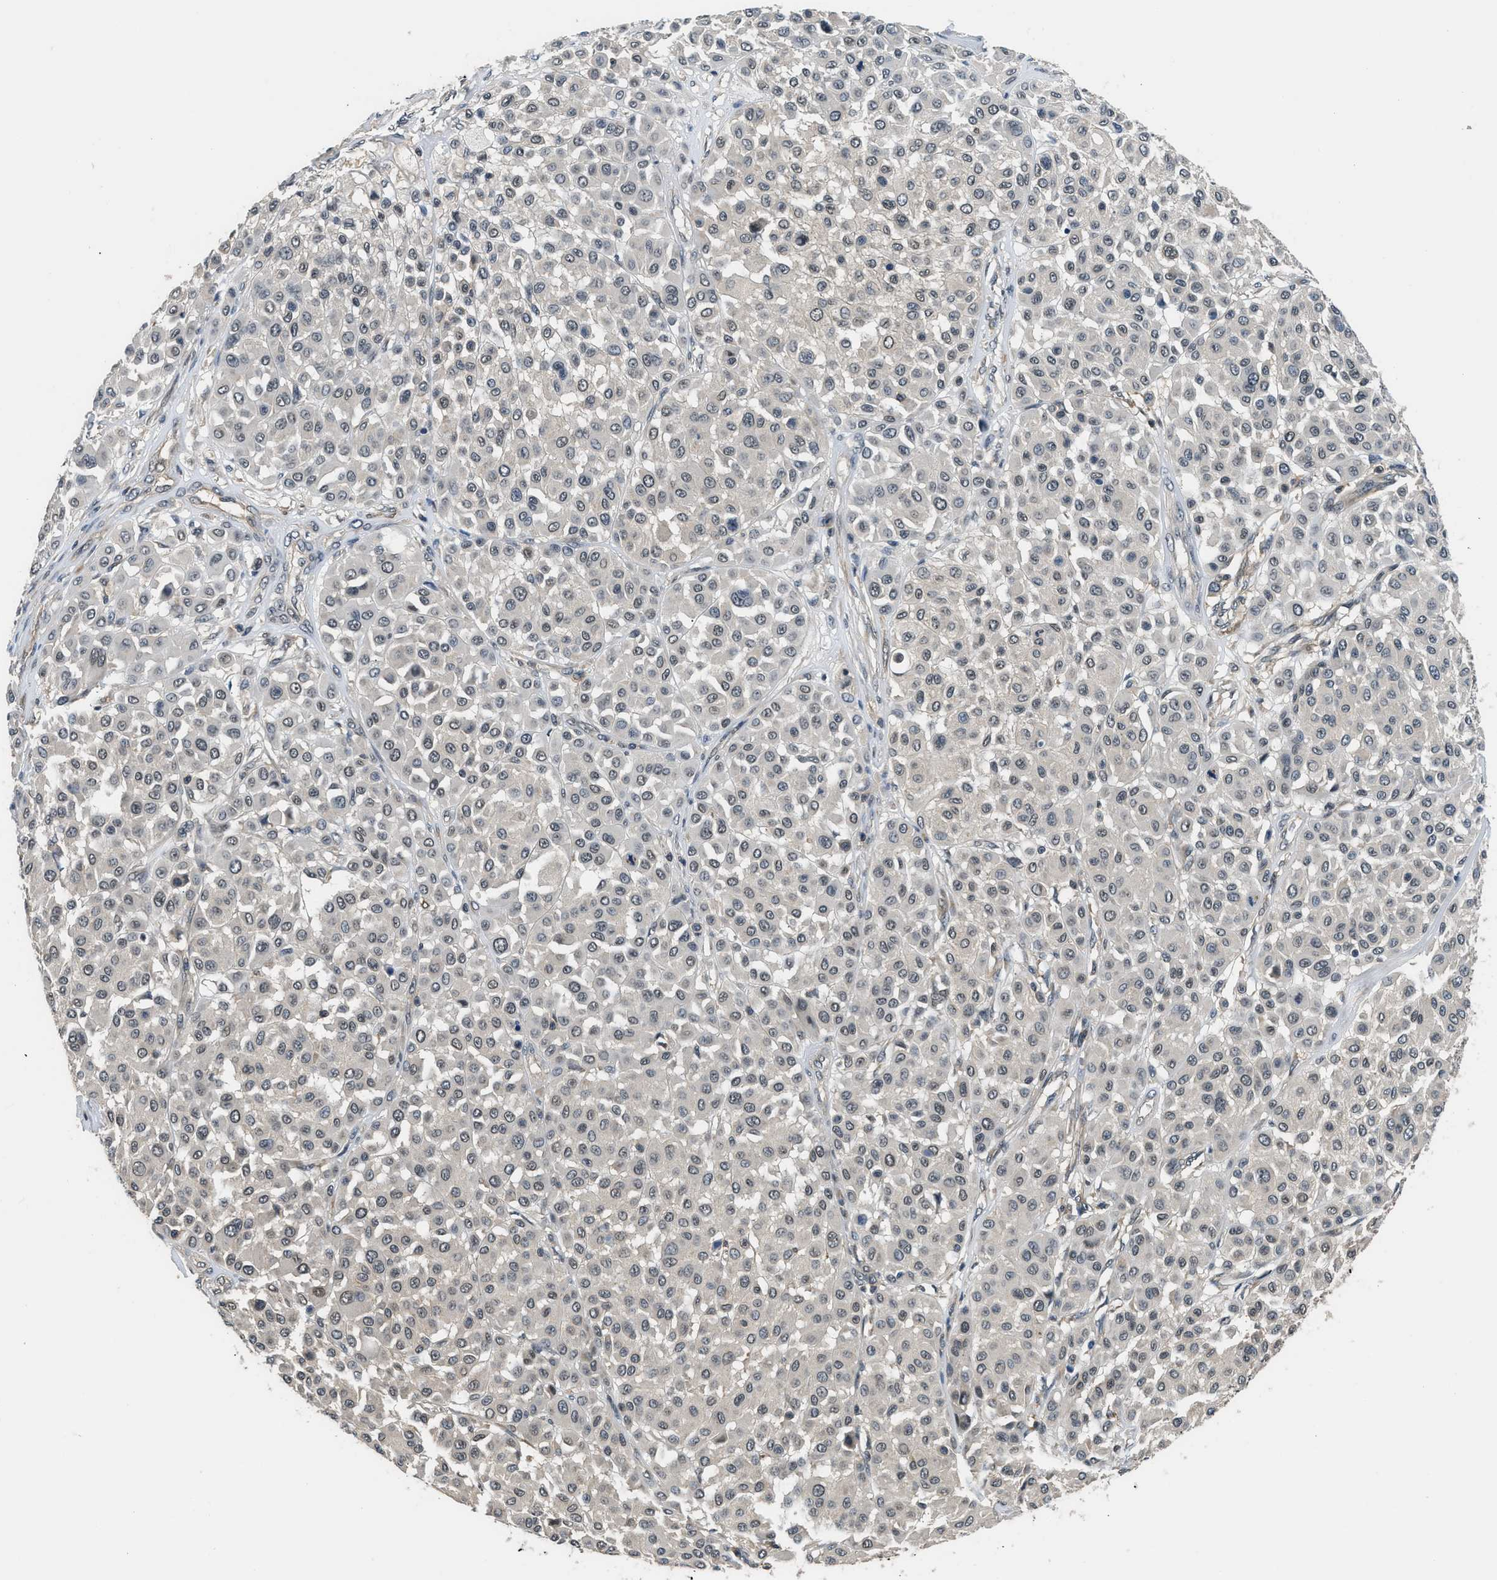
{"staining": {"intensity": "negative", "quantity": "none", "location": "none"}, "tissue": "melanoma", "cell_type": "Tumor cells", "image_type": "cancer", "snomed": [{"axis": "morphology", "description": "Malignant melanoma, Metastatic site"}, {"axis": "topography", "description": "Soft tissue"}], "caption": "This is a image of immunohistochemistry (IHC) staining of malignant melanoma (metastatic site), which shows no expression in tumor cells. (Stains: DAB (3,3'-diaminobenzidine) immunohistochemistry (IHC) with hematoxylin counter stain, Microscopy: brightfield microscopy at high magnification).", "gene": "MTMR1", "patient": {"sex": "male", "age": 41}}